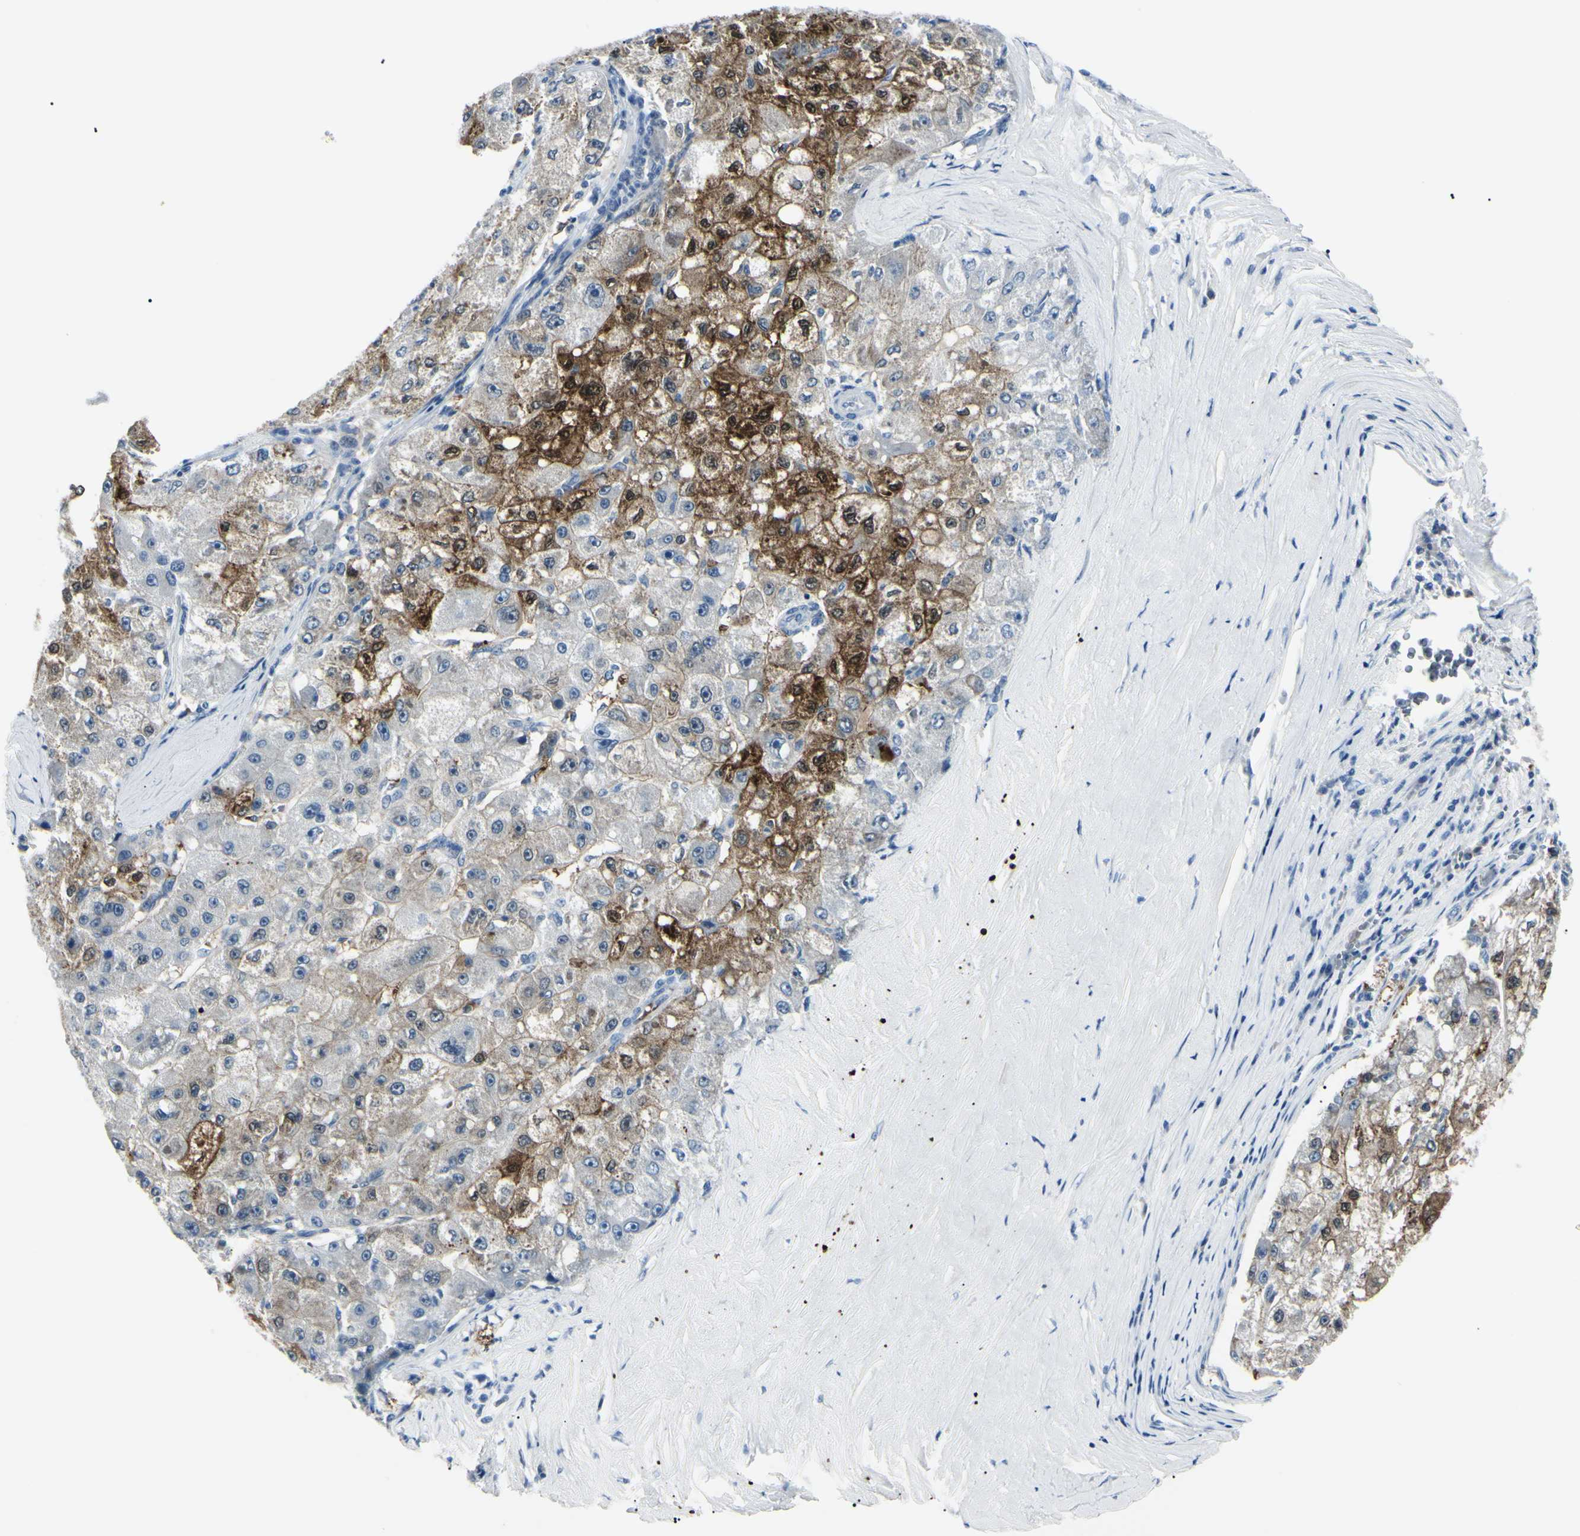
{"staining": {"intensity": "strong", "quantity": "25%-75%", "location": "cytoplasmic/membranous,nuclear"}, "tissue": "liver cancer", "cell_type": "Tumor cells", "image_type": "cancer", "snomed": [{"axis": "morphology", "description": "Carcinoma, Hepatocellular, NOS"}, {"axis": "topography", "description": "Liver"}], "caption": "Strong cytoplasmic/membranous and nuclear positivity is seen in about 25%-75% of tumor cells in hepatocellular carcinoma (liver).", "gene": "CA2", "patient": {"sex": "male", "age": 80}}